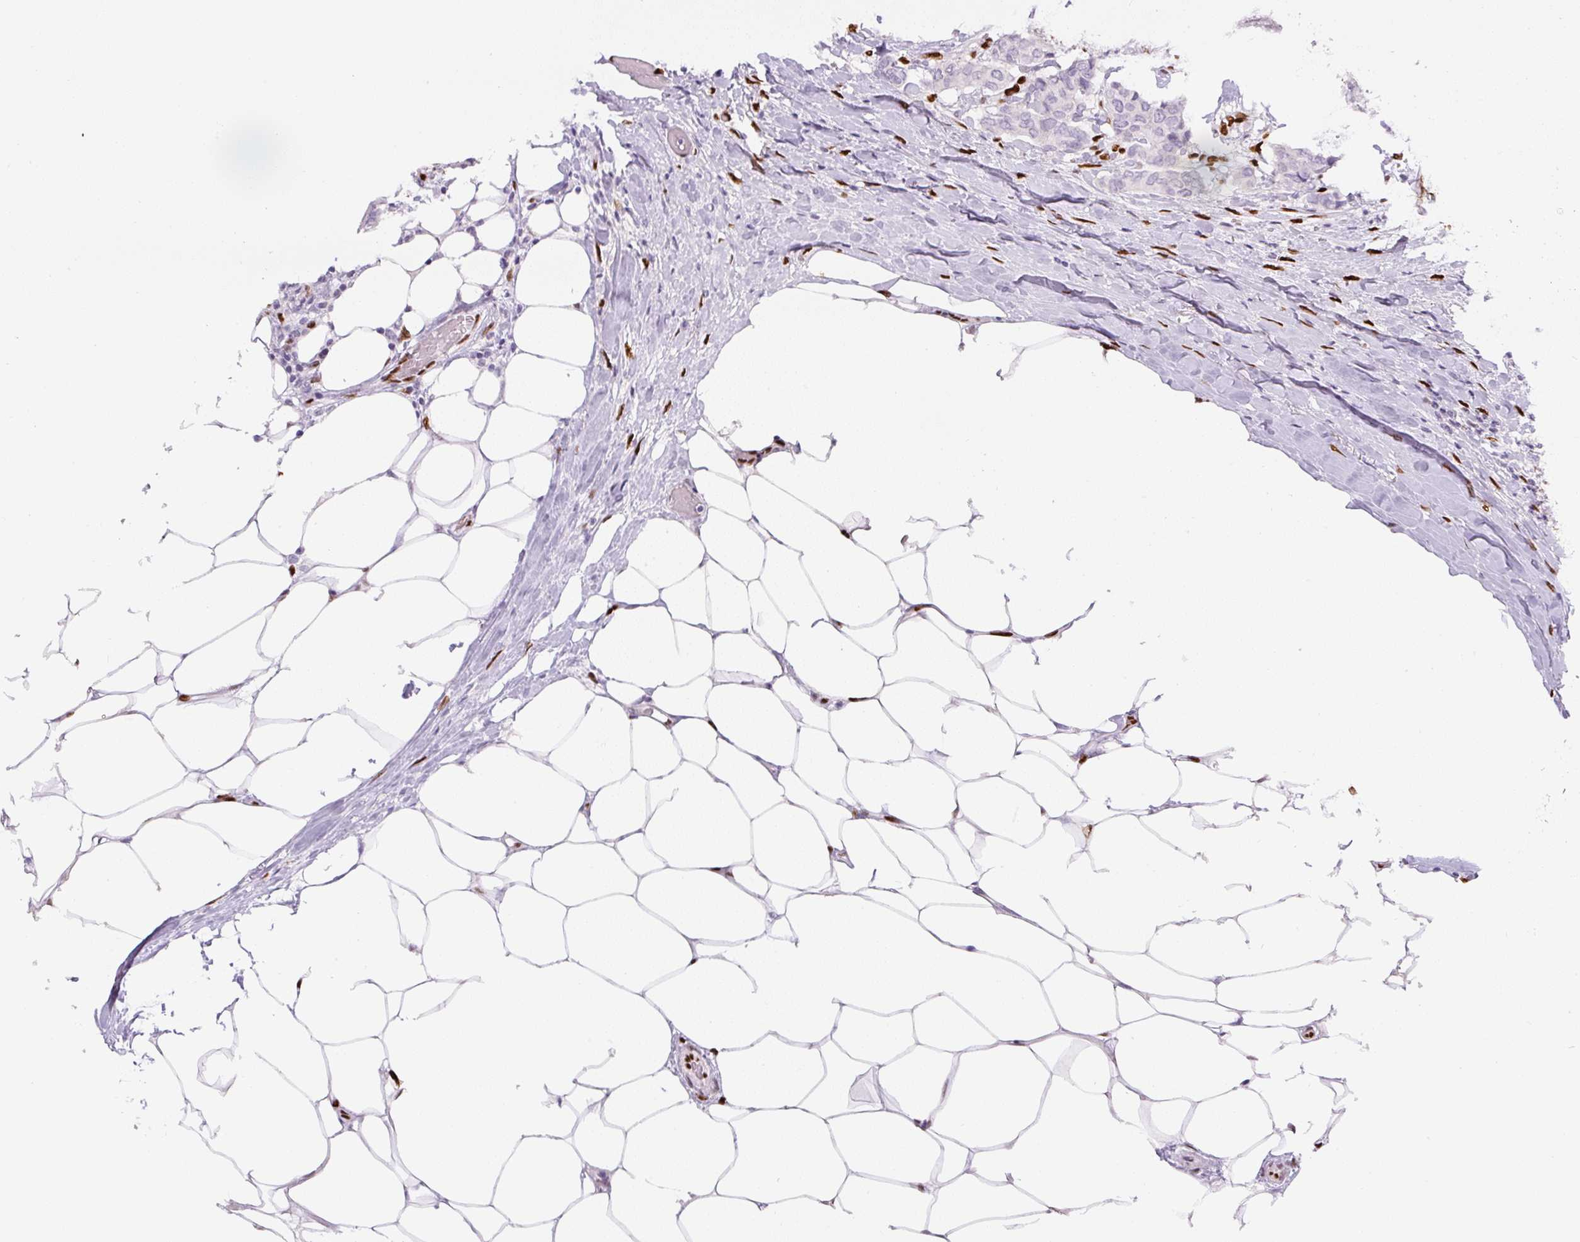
{"staining": {"intensity": "negative", "quantity": "none", "location": "none"}, "tissue": "breast cancer", "cell_type": "Tumor cells", "image_type": "cancer", "snomed": [{"axis": "morphology", "description": "Duct carcinoma"}, {"axis": "topography", "description": "Breast"}], "caption": "IHC histopathology image of neoplastic tissue: human invasive ductal carcinoma (breast) stained with DAB shows no significant protein positivity in tumor cells. (DAB (3,3'-diaminobenzidine) immunohistochemistry (IHC), high magnification).", "gene": "ZEB1", "patient": {"sex": "female", "age": 75}}